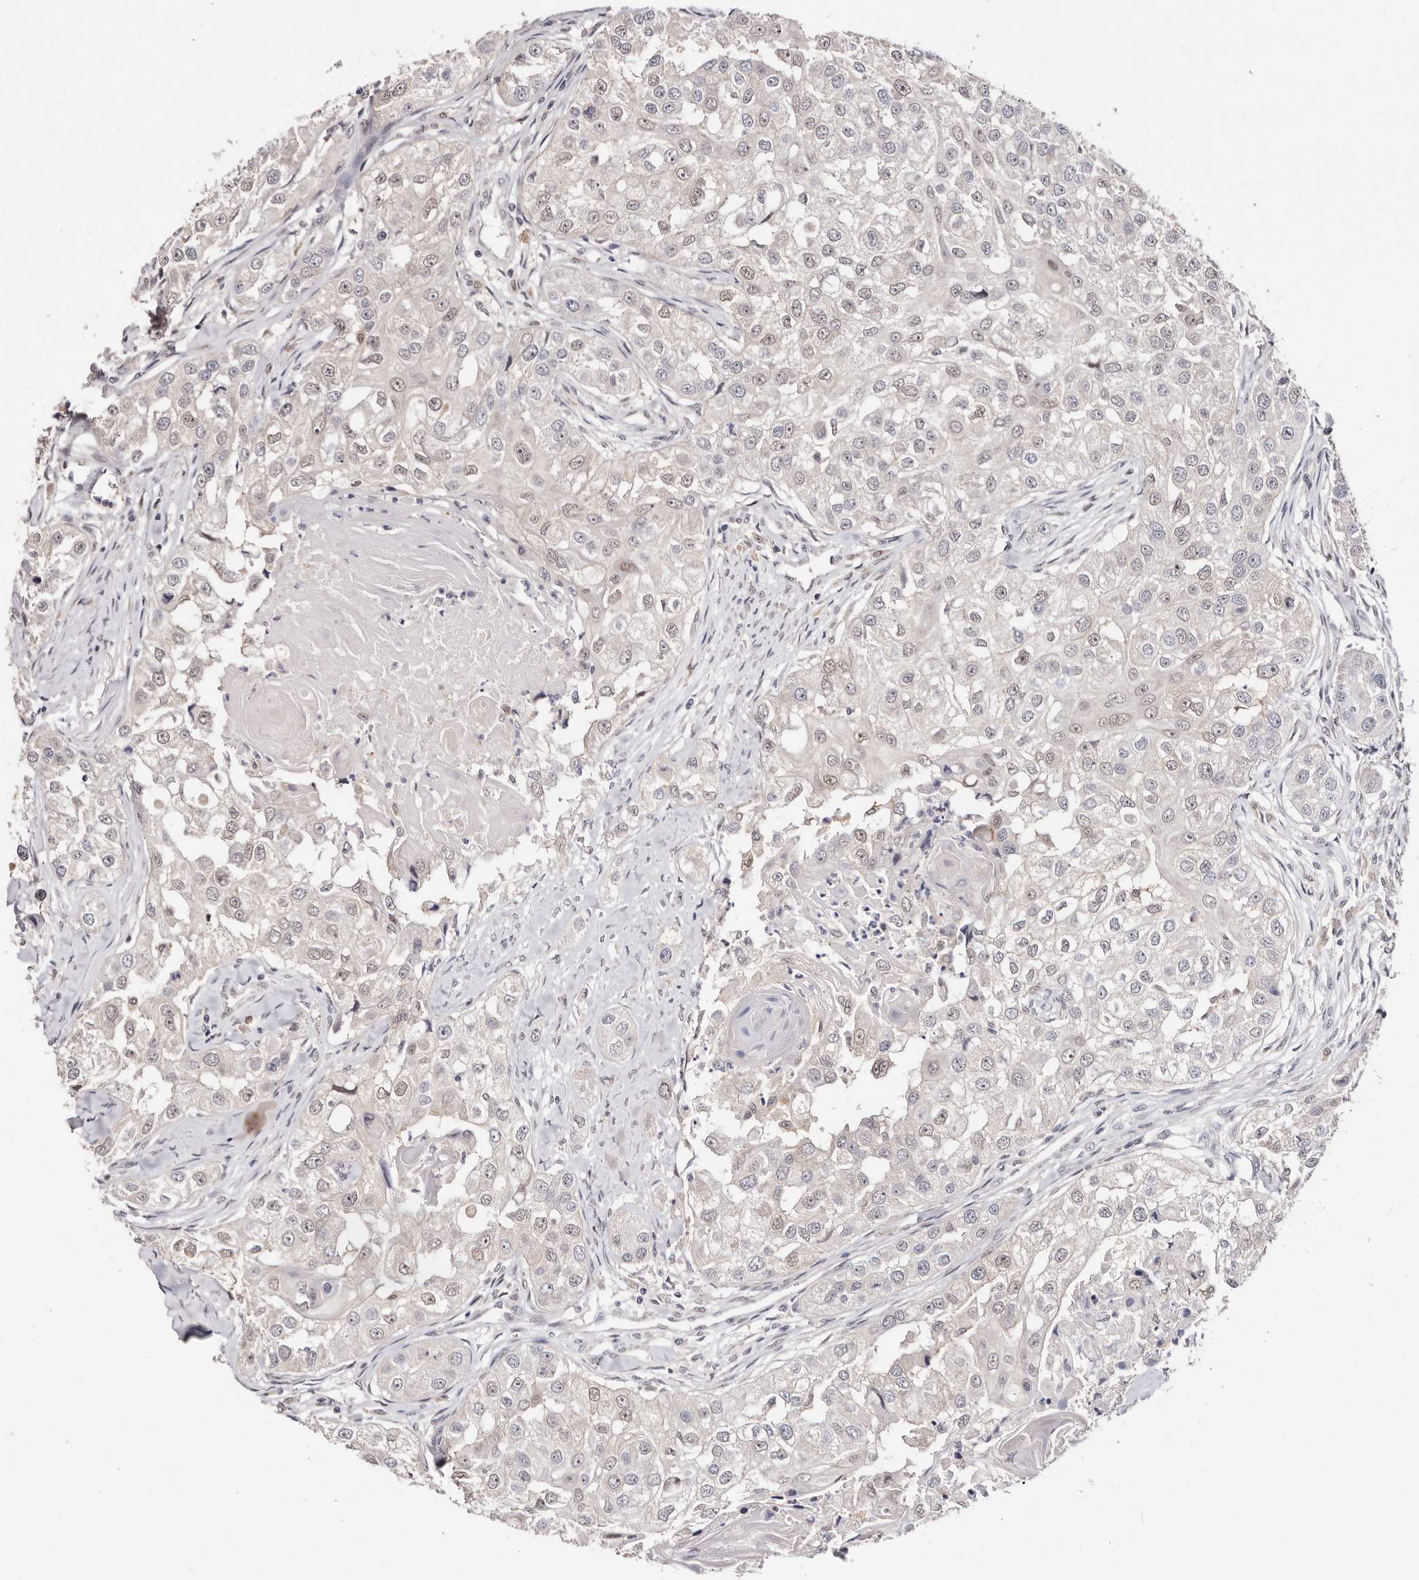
{"staining": {"intensity": "weak", "quantity": "<25%", "location": "nuclear"}, "tissue": "head and neck cancer", "cell_type": "Tumor cells", "image_type": "cancer", "snomed": [{"axis": "morphology", "description": "Normal tissue, NOS"}, {"axis": "morphology", "description": "Squamous cell carcinoma, NOS"}, {"axis": "topography", "description": "Skeletal muscle"}, {"axis": "topography", "description": "Head-Neck"}], "caption": "Human head and neck squamous cell carcinoma stained for a protein using immunohistochemistry displays no positivity in tumor cells.", "gene": "TYW3", "patient": {"sex": "male", "age": 51}}